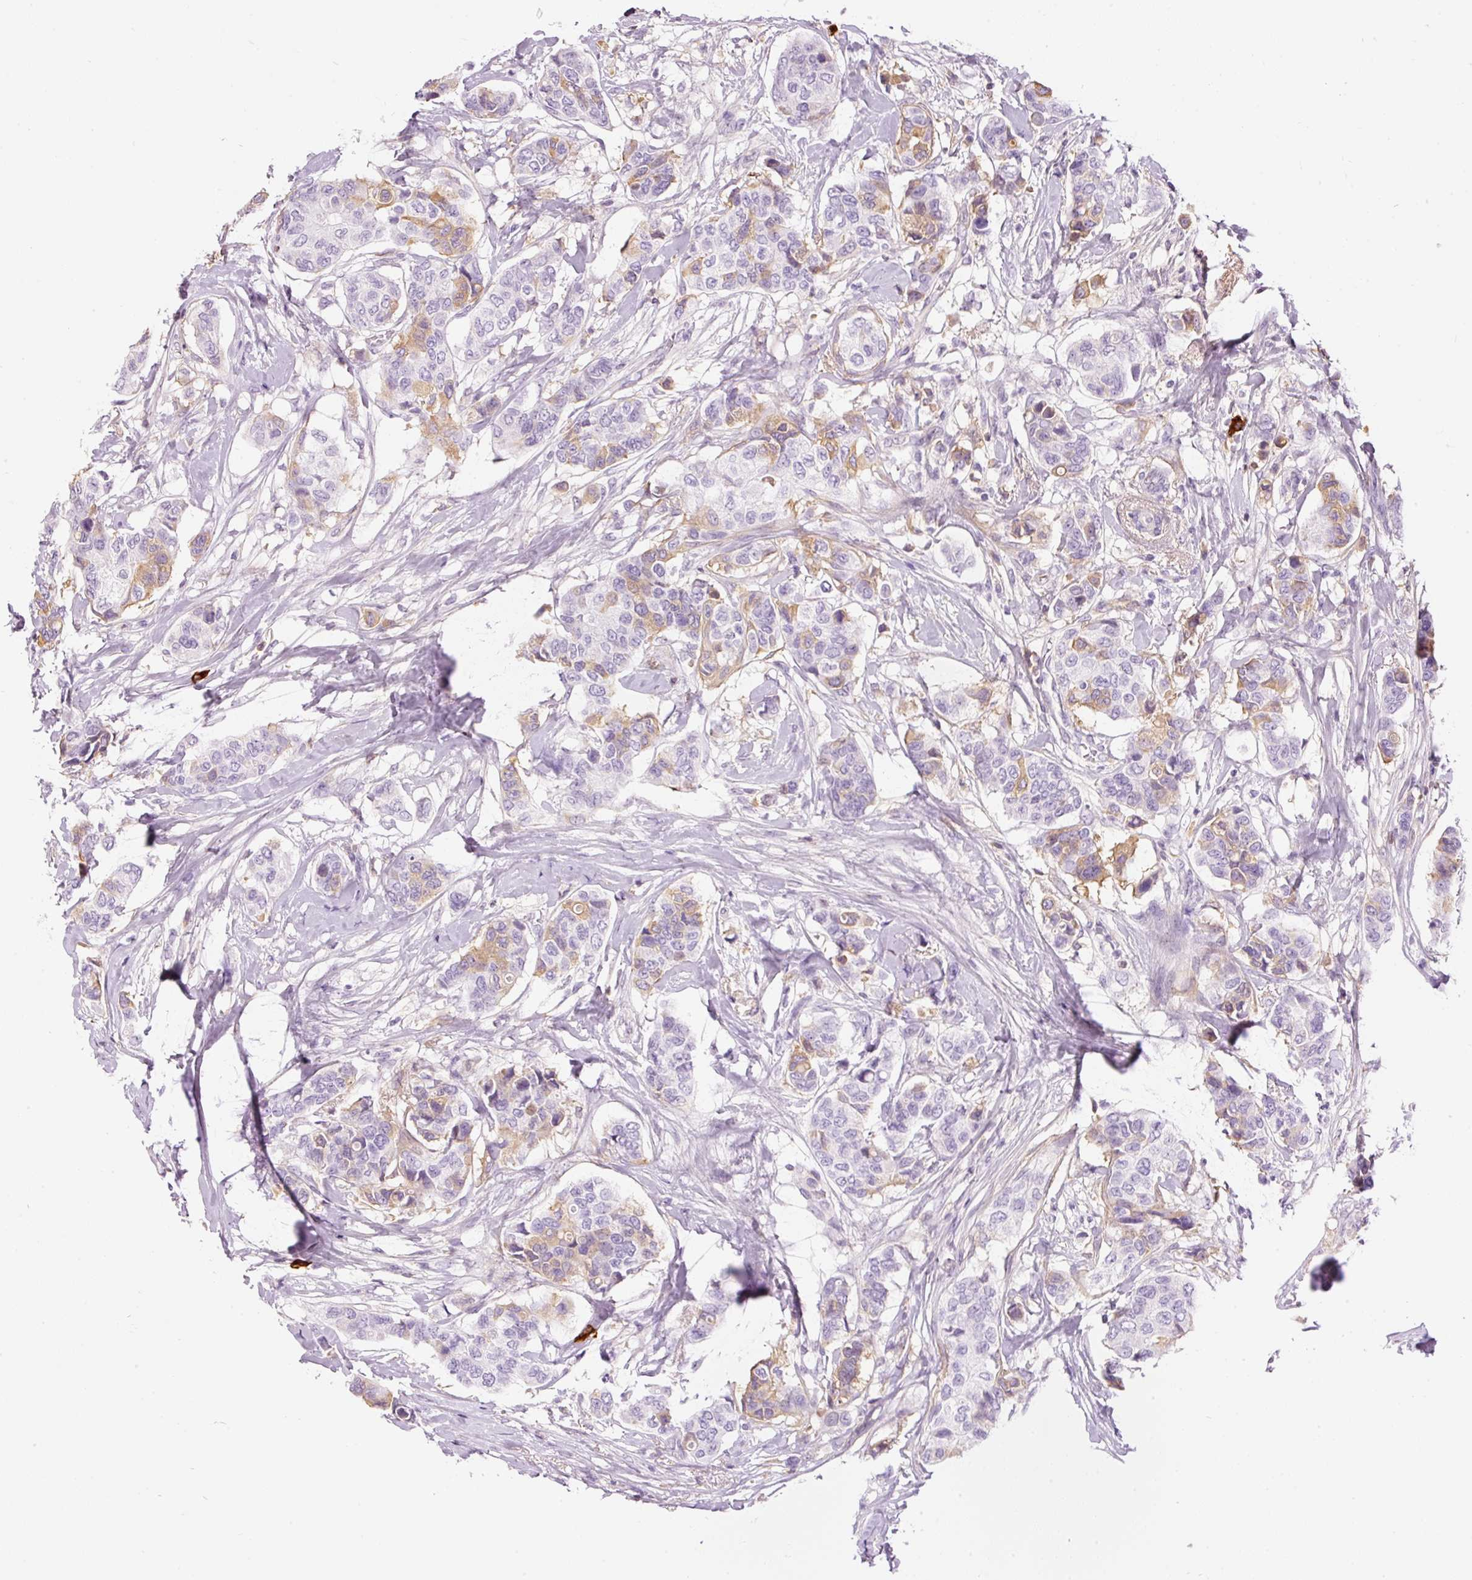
{"staining": {"intensity": "weak", "quantity": "<25%", "location": "cytoplasmic/membranous"}, "tissue": "breast cancer", "cell_type": "Tumor cells", "image_type": "cancer", "snomed": [{"axis": "morphology", "description": "Lobular carcinoma"}, {"axis": "topography", "description": "Breast"}], "caption": "Breast cancer (lobular carcinoma) was stained to show a protein in brown. There is no significant positivity in tumor cells.", "gene": "PRPF38B", "patient": {"sex": "female", "age": 51}}